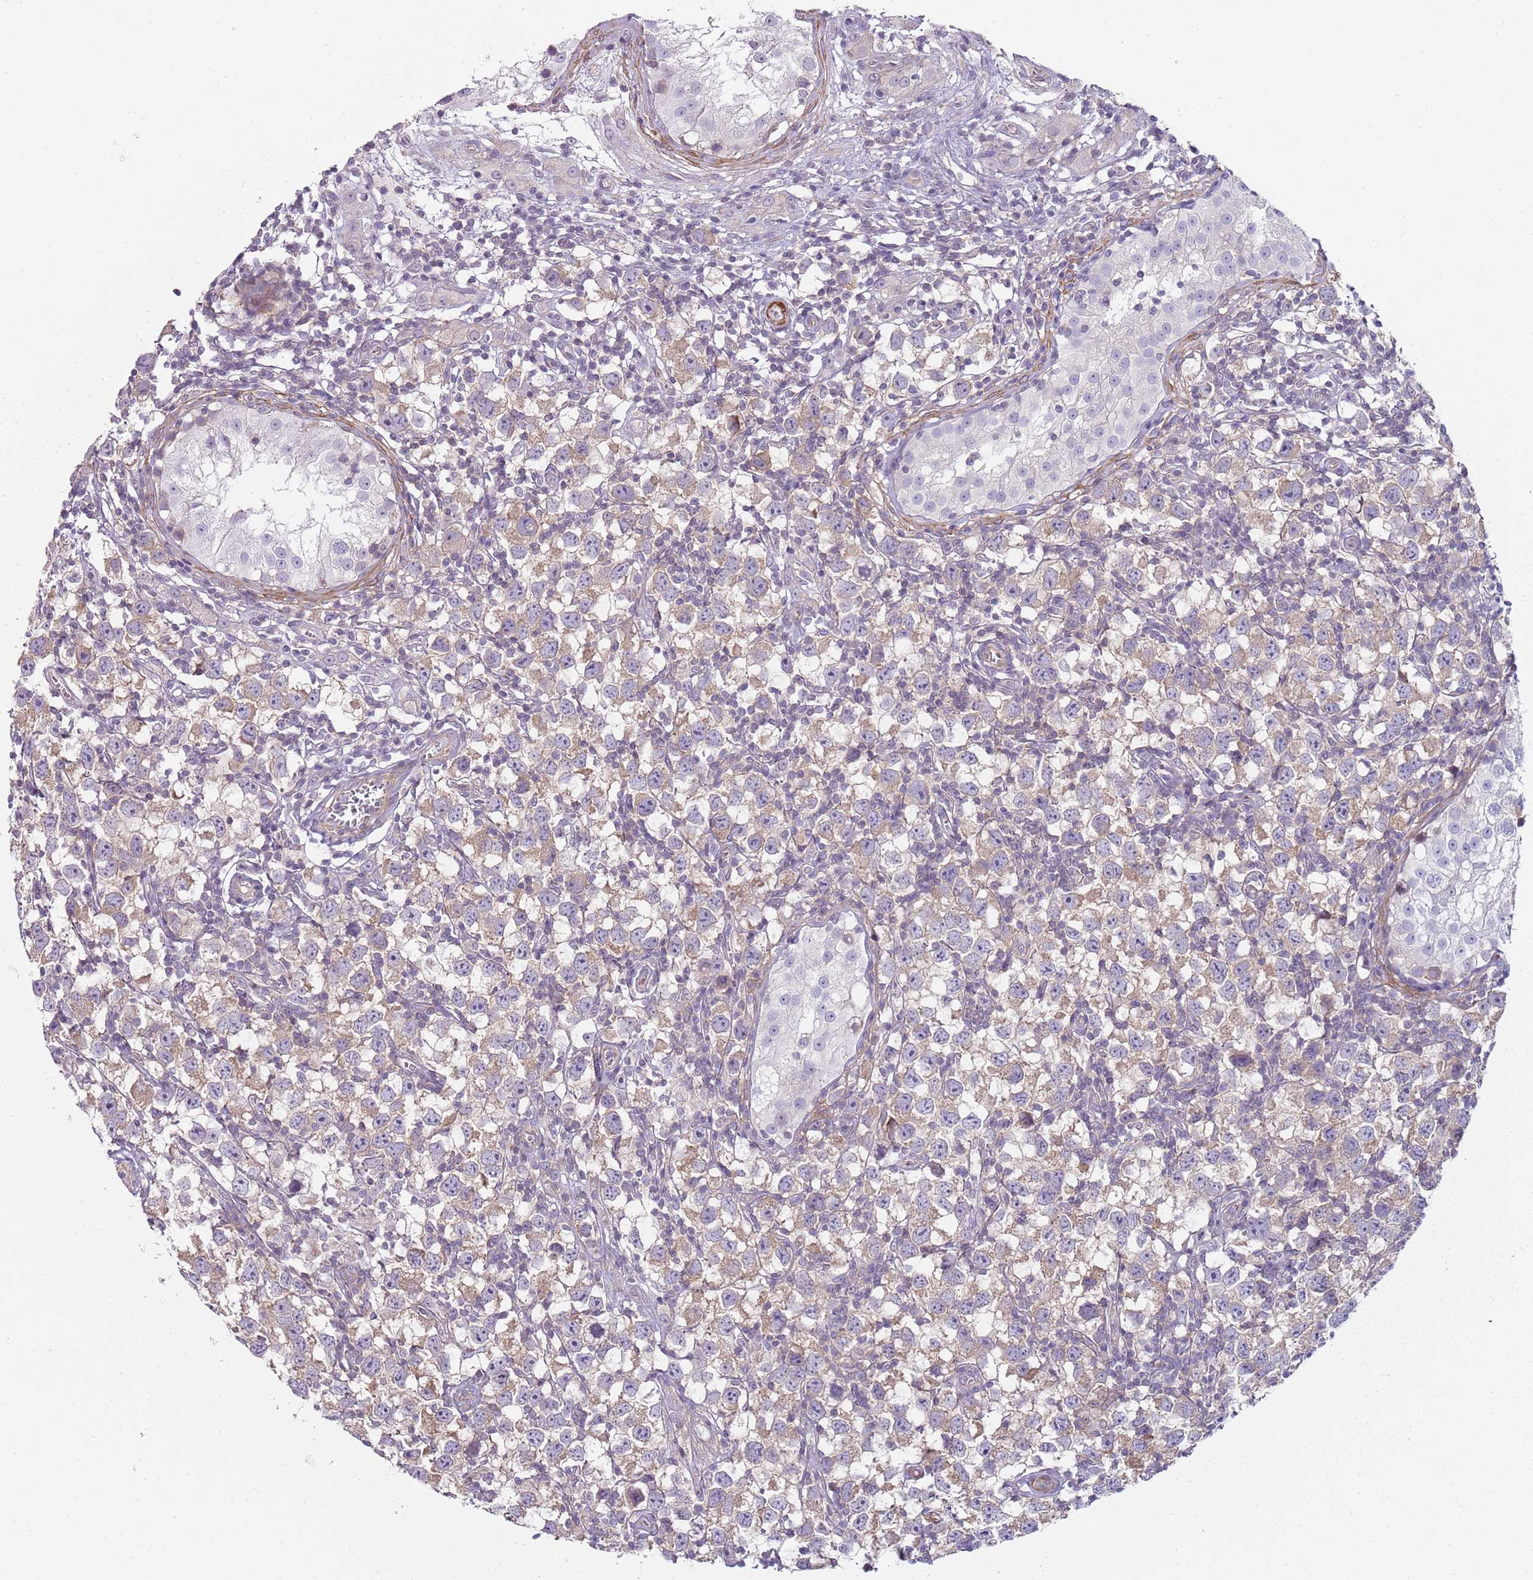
{"staining": {"intensity": "weak", "quantity": "25%-75%", "location": "cytoplasmic/membranous"}, "tissue": "testis cancer", "cell_type": "Tumor cells", "image_type": "cancer", "snomed": [{"axis": "morphology", "description": "Seminoma, NOS"}, {"axis": "morphology", "description": "Carcinoma, Embryonal, NOS"}, {"axis": "topography", "description": "Testis"}], "caption": "Immunohistochemical staining of human testis embryonal carcinoma demonstrates low levels of weak cytoplasmic/membranous protein staining in about 25%-75% of tumor cells.", "gene": "SLC26A6", "patient": {"sex": "male", "age": 29}}